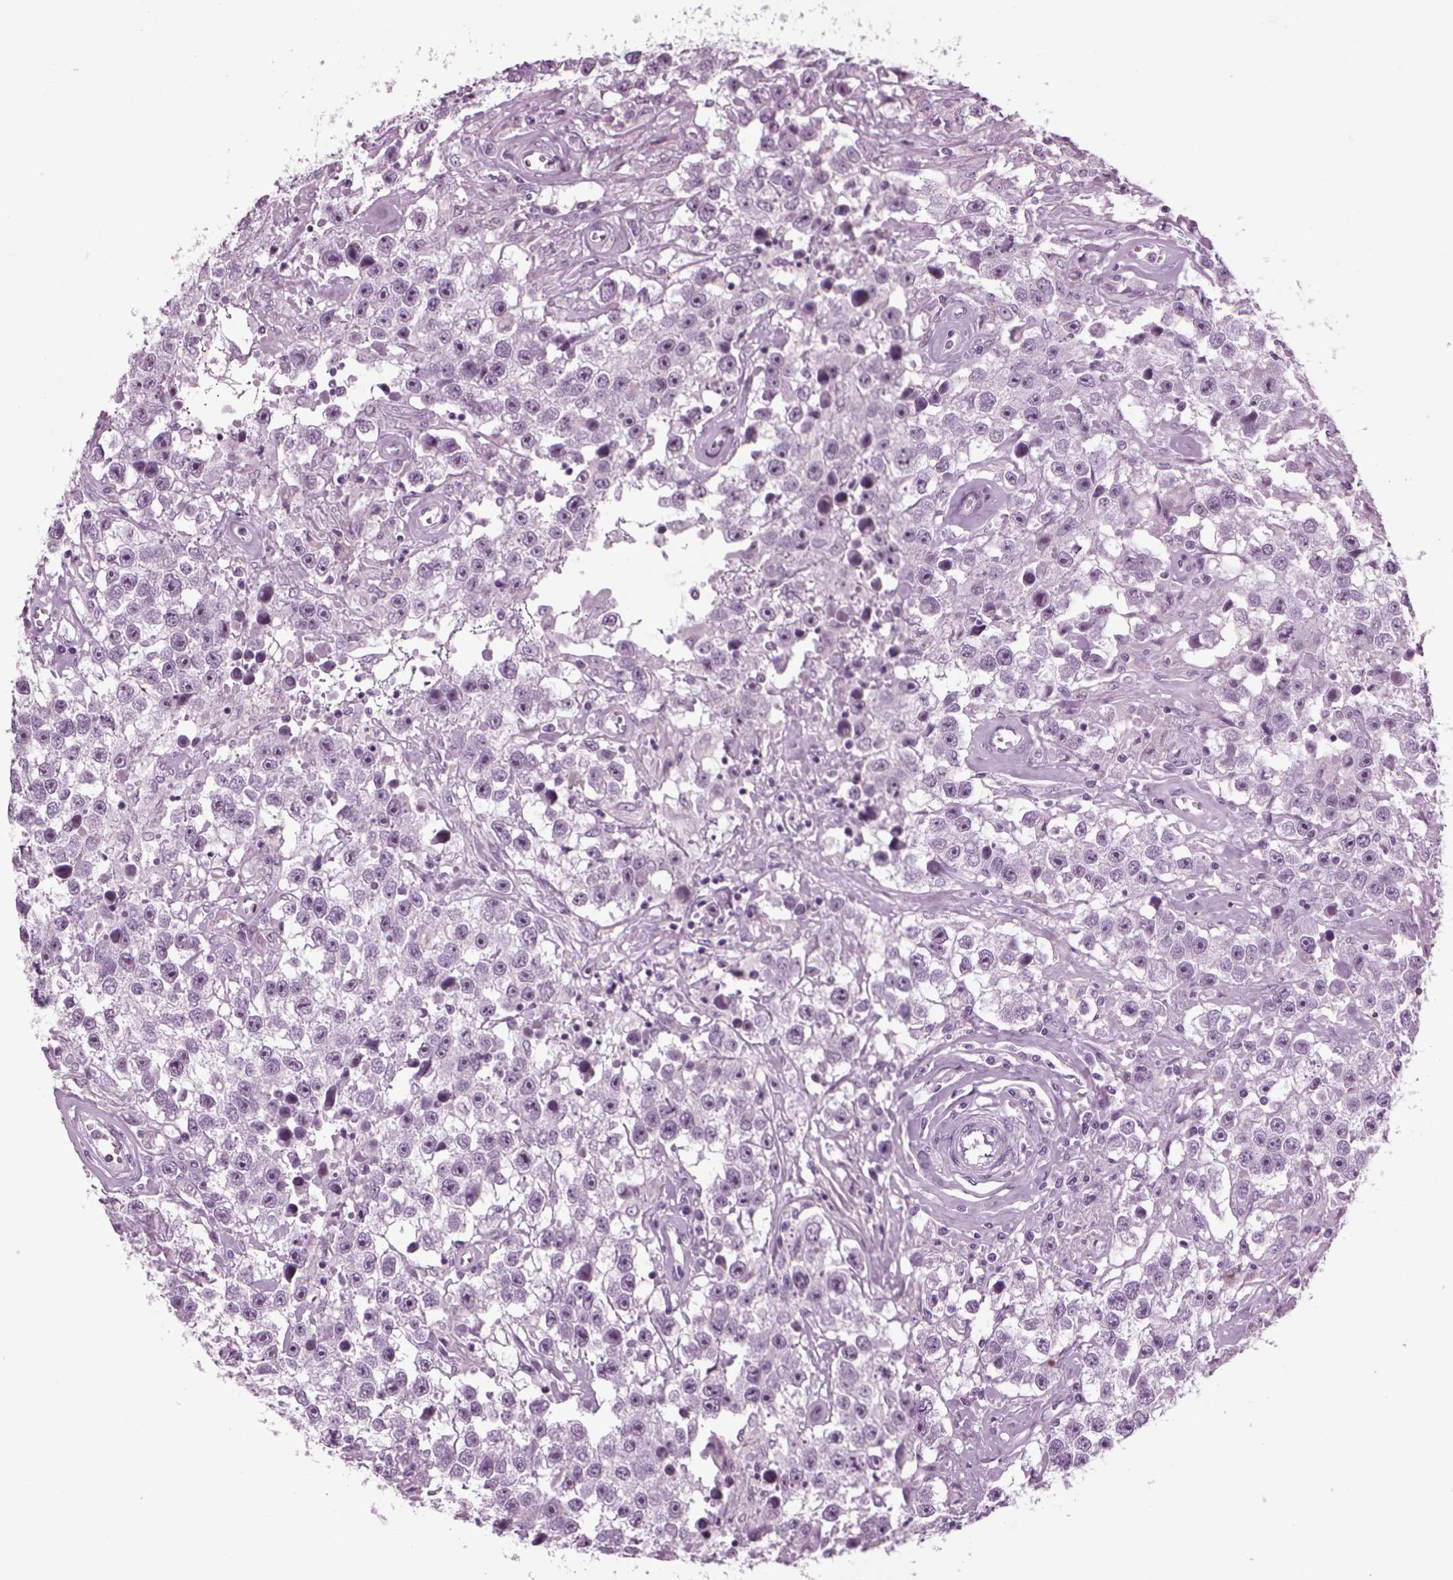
{"staining": {"intensity": "negative", "quantity": "none", "location": "none"}, "tissue": "testis cancer", "cell_type": "Tumor cells", "image_type": "cancer", "snomed": [{"axis": "morphology", "description": "Seminoma, NOS"}, {"axis": "topography", "description": "Testis"}], "caption": "High magnification brightfield microscopy of testis seminoma stained with DAB (3,3'-diaminobenzidine) (brown) and counterstained with hematoxylin (blue): tumor cells show no significant expression.", "gene": "FAM24A", "patient": {"sex": "male", "age": 43}}